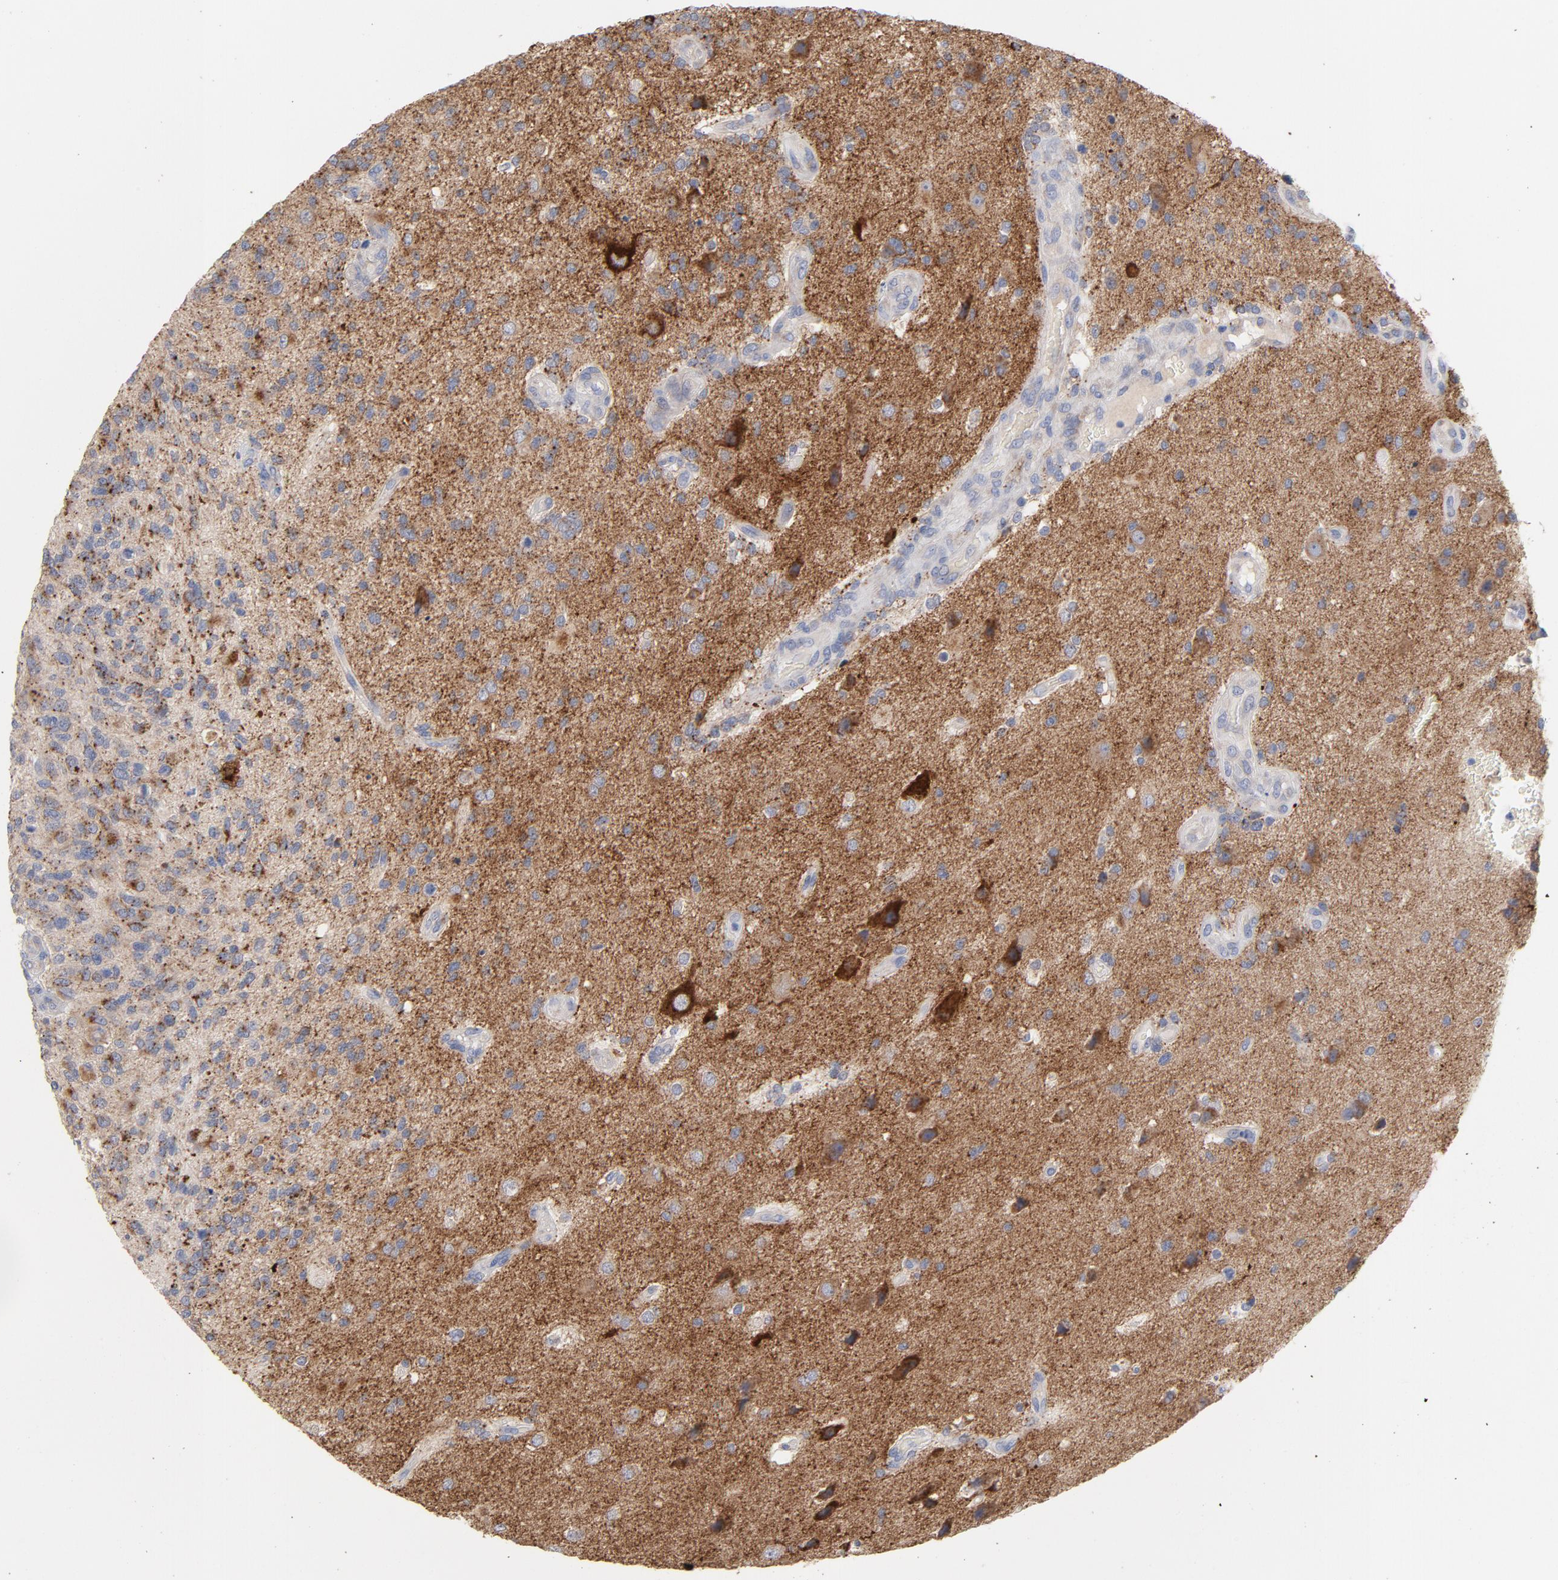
{"staining": {"intensity": "negative", "quantity": "none", "location": "none"}, "tissue": "glioma", "cell_type": "Tumor cells", "image_type": "cancer", "snomed": [{"axis": "morphology", "description": "Normal tissue, NOS"}, {"axis": "morphology", "description": "Glioma, malignant, High grade"}, {"axis": "topography", "description": "Cerebral cortex"}], "caption": "This micrograph is of high-grade glioma (malignant) stained with IHC to label a protein in brown with the nuclei are counter-stained blue. There is no positivity in tumor cells.", "gene": "CPE", "patient": {"sex": "male", "age": 75}}